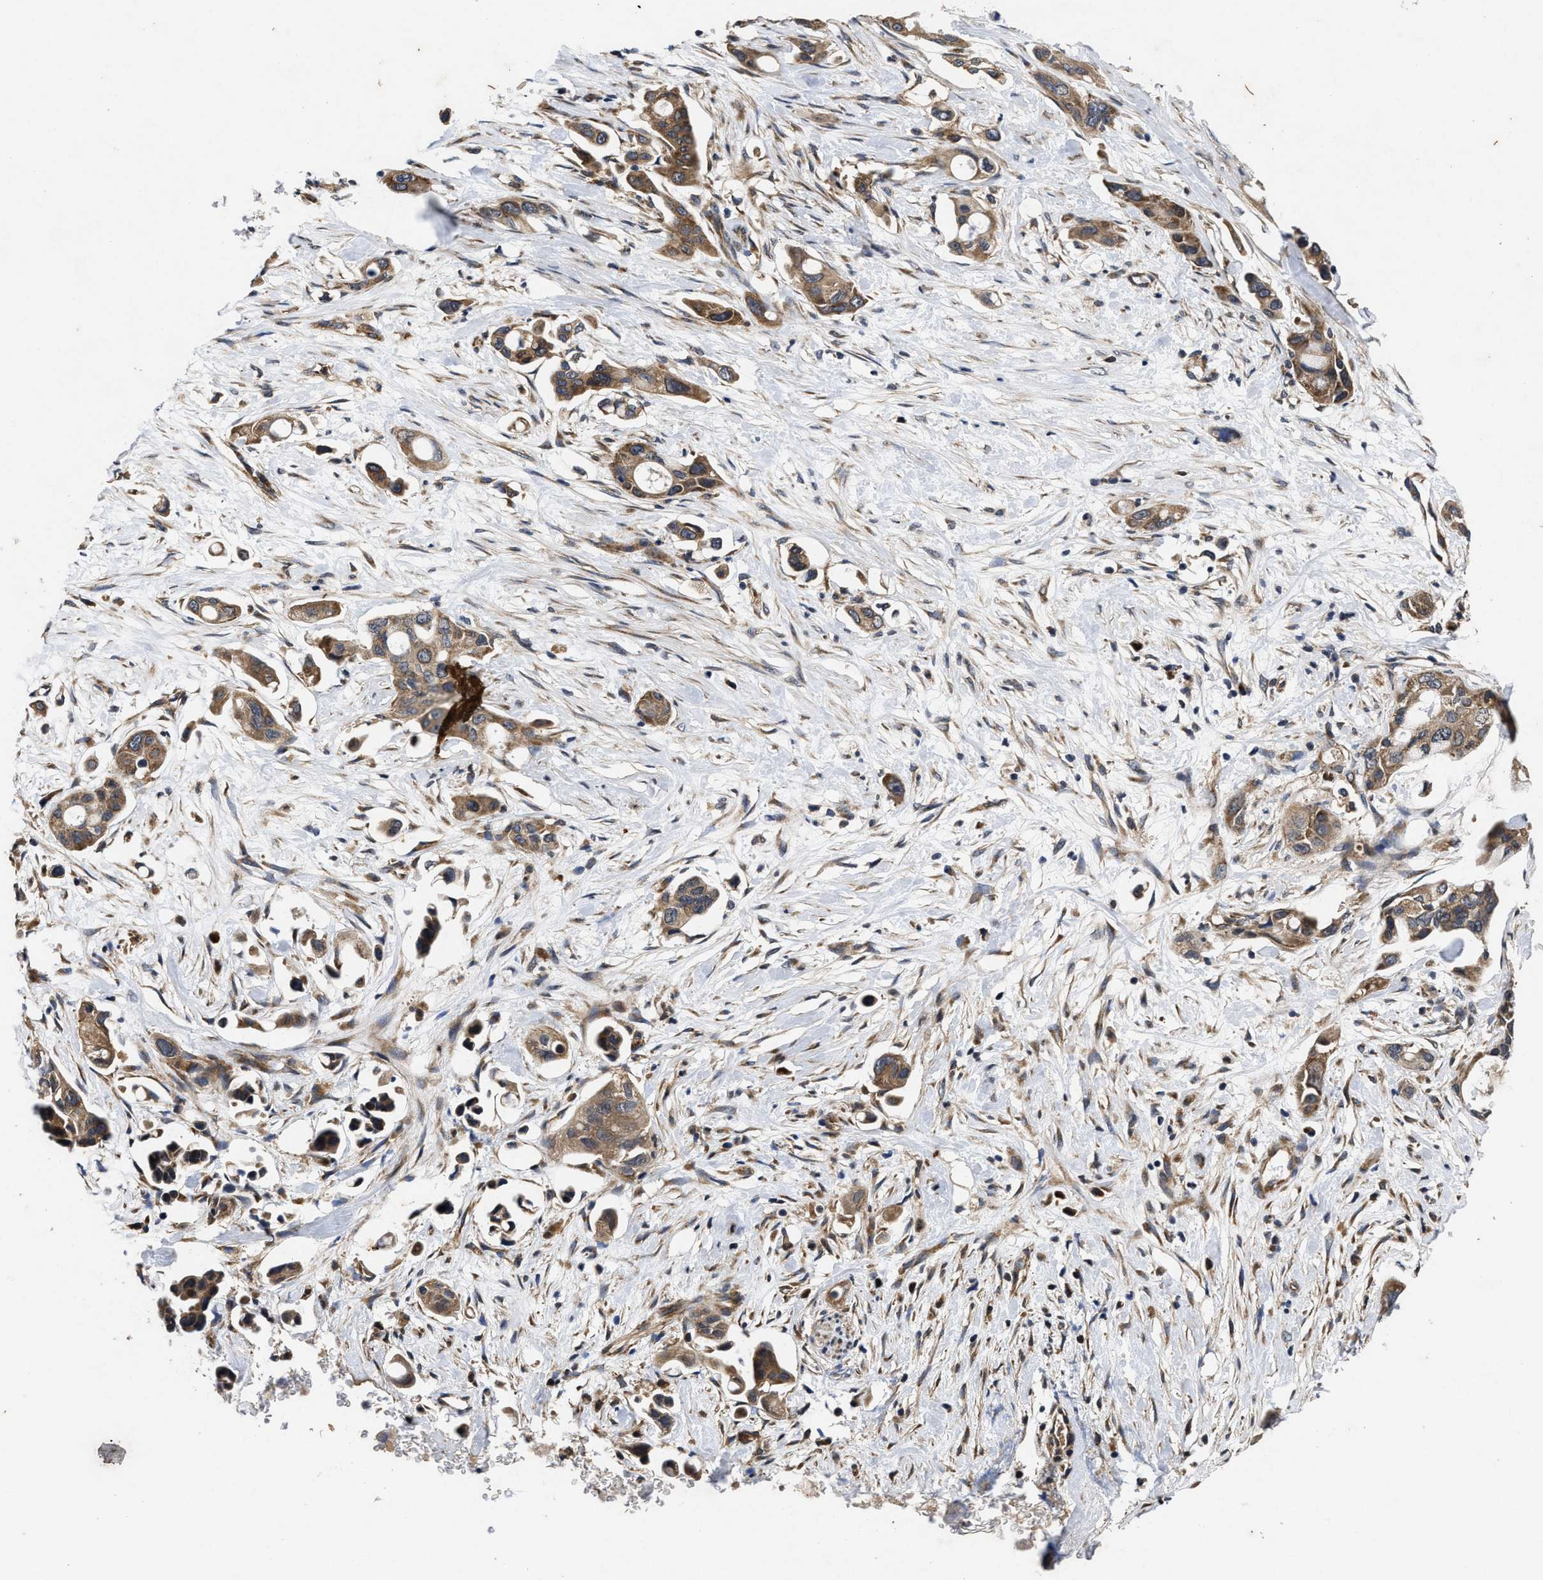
{"staining": {"intensity": "moderate", "quantity": ">75%", "location": "cytoplasmic/membranous"}, "tissue": "pancreatic cancer", "cell_type": "Tumor cells", "image_type": "cancer", "snomed": [{"axis": "morphology", "description": "Adenocarcinoma, NOS"}, {"axis": "topography", "description": "Pancreas"}], "caption": "A brown stain labels moderate cytoplasmic/membranous staining of a protein in pancreatic adenocarcinoma tumor cells.", "gene": "EFNA4", "patient": {"sex": "male", "age": 53}}